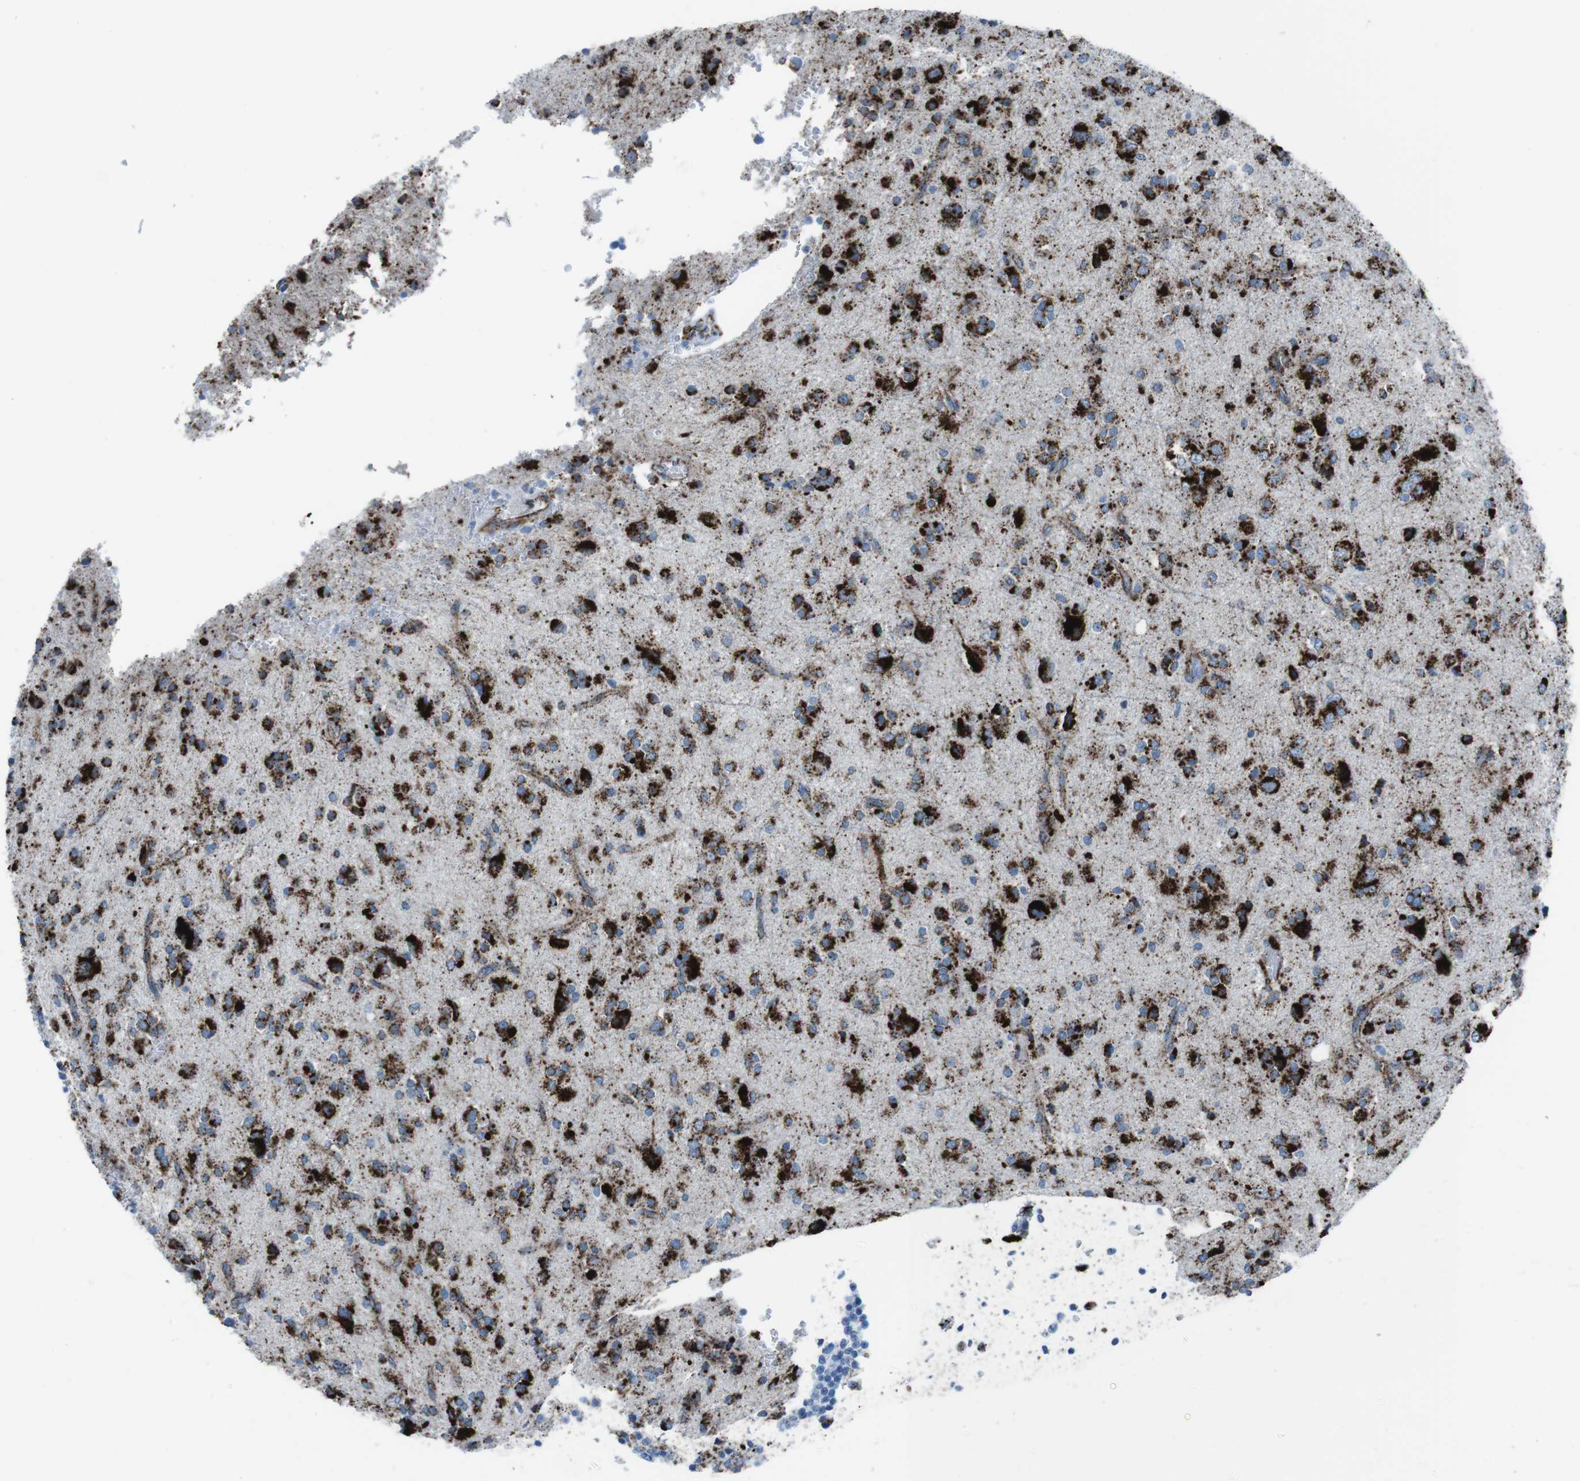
{"staining": {"intensity": "strong", "quantity": ">75%", "location": "cytoplasmic/membranous"}, "tissue": "glioma", "cell_type": "Tumor cells", "image_type": "cancer", "snomed": [{"axis": "morphology", "description": "Glioma, malignant, High grade"}, {"axis": "topography", "description": "Brain"}], "caption": "About >75% of tumor cells in human glioma exhibit strong cytoplasmic/membranous protein staining as visualized by brown immunohistochemical staining.", "gene": "SCARB2", "patient": {"sex": "male", "age": 47}}